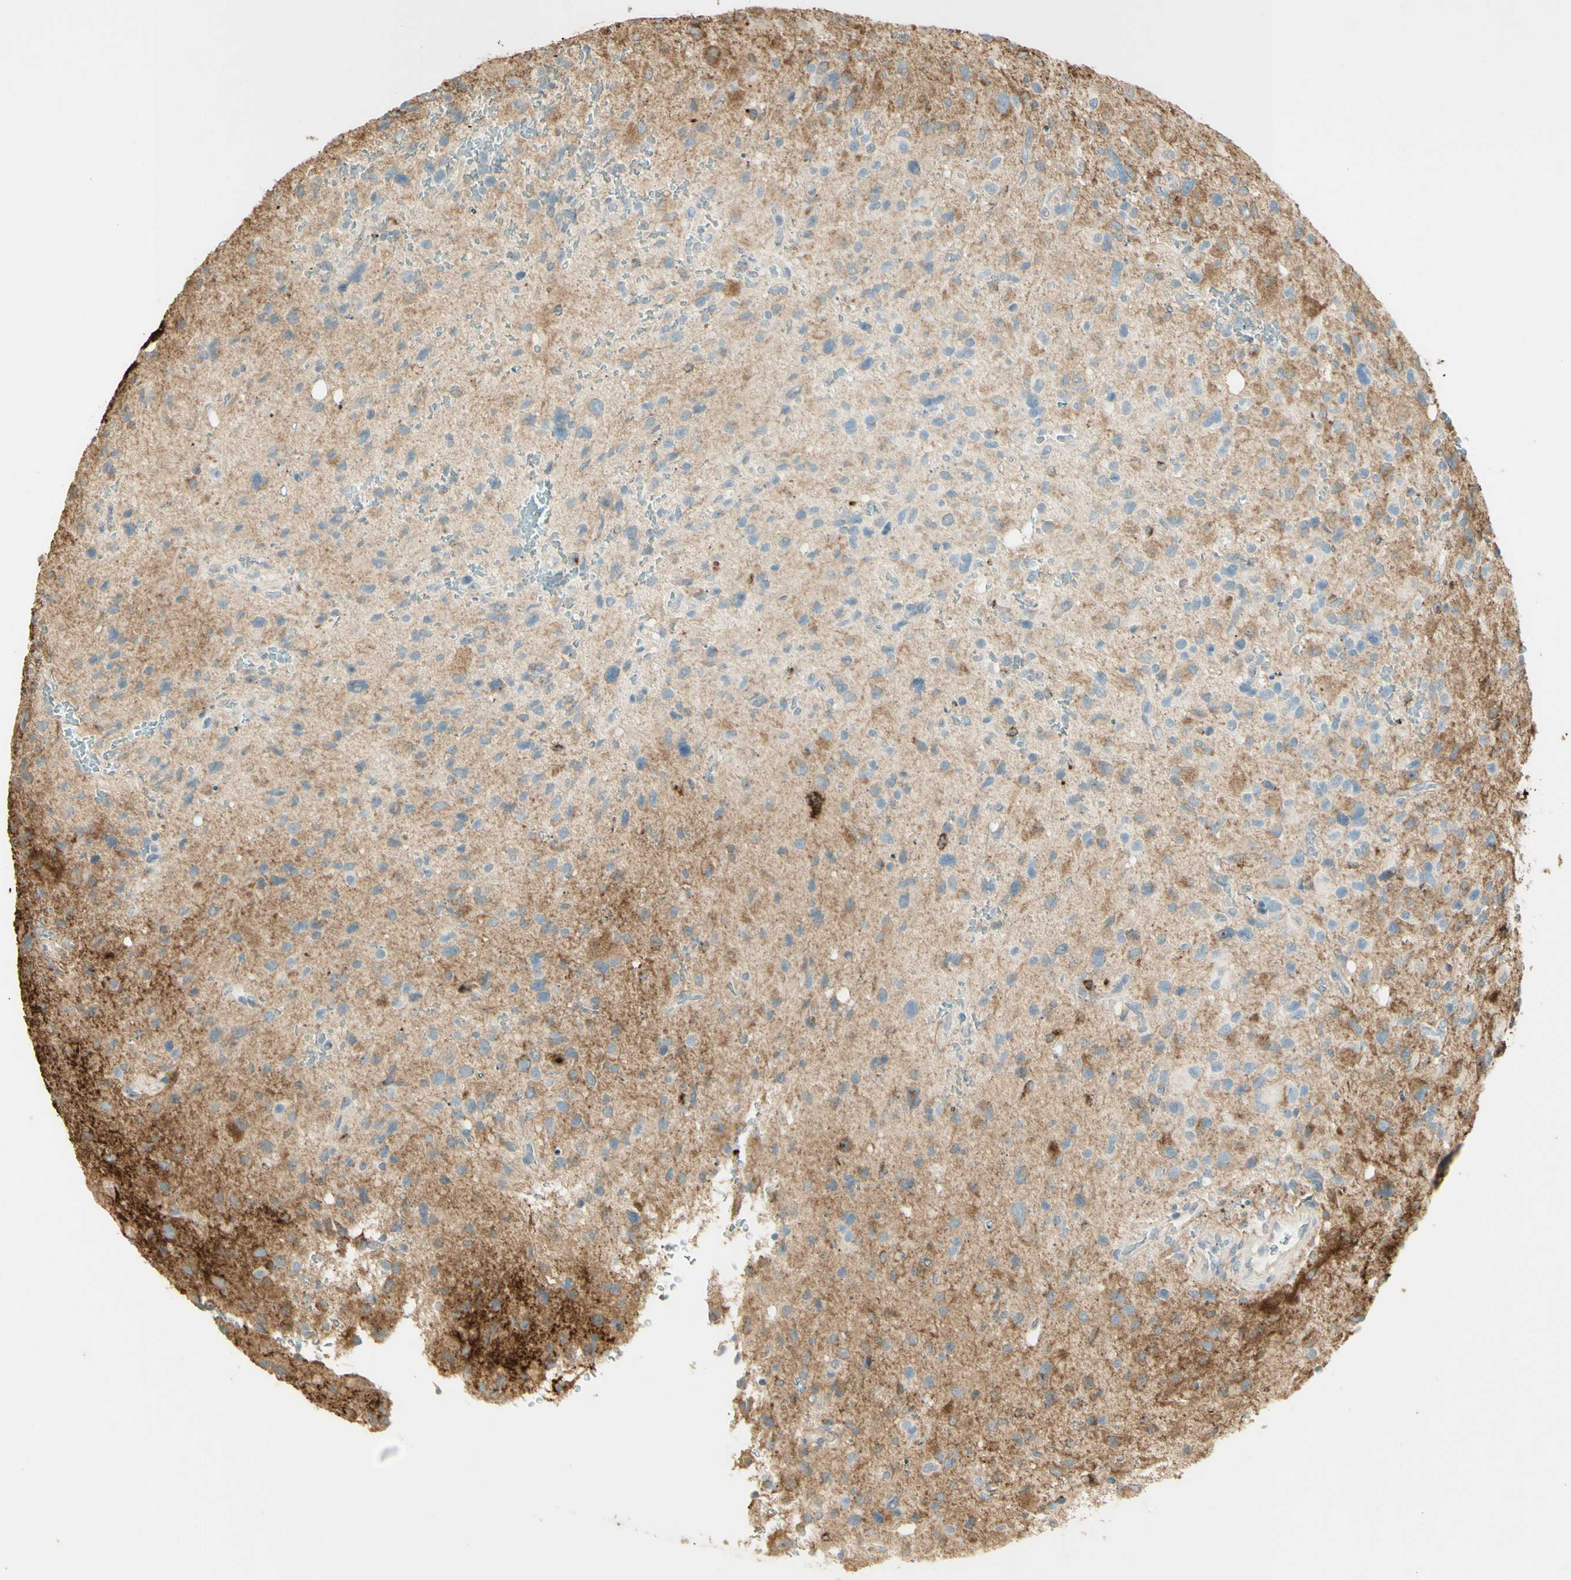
{"staining": {"intensity": "moderate", "quantity": "<25%", "location": "cytoplasmic/membranous"}, "tissue": "glioma", "cell_type": "Tumor cells", "image_type": "cancer", "snomed": [{"axis": "morphology", "description": "Glioma, malignant, High grade"}, {"axis": "topography", "description": "Brain"}], "caption": "The photomicrograph displays a brown stain indicating the presence of a protein in the cytoplasmic/membranous of tumor cells in malignant glioma (high-grade).", "gene": "TNN", "patient": {"sex": "male", "age": 48}}